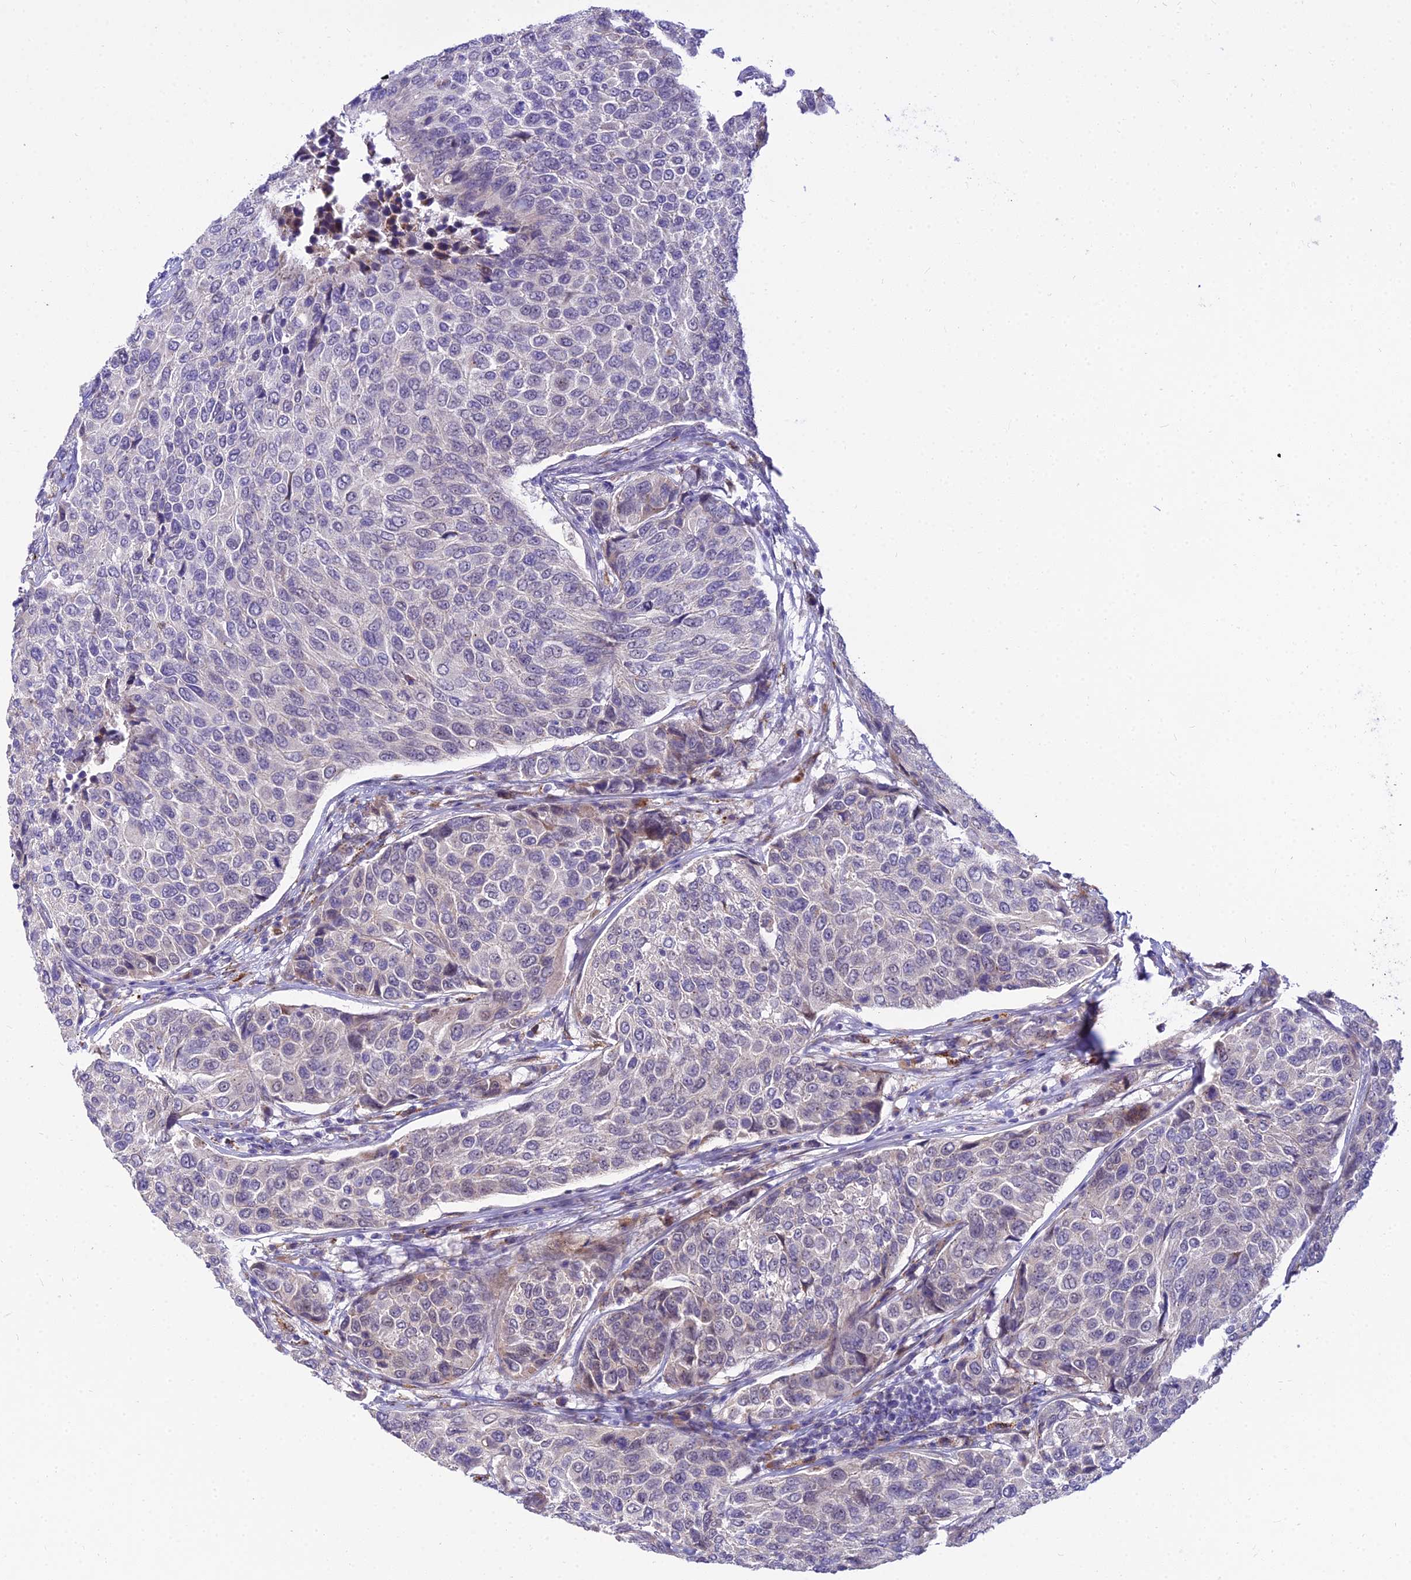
{"staining": {"intensity": "negative", "quantity": "none", "location": "none"}, "tissue": "breast cancer", "cell_type": "Tumor cells", "image_type": "cancer", "snomed": [{"axis": "morphology", "description": "Duct carcinoma"}, {"axis": "topography", "description": "Breast"}], "caption": "This histopathology image is of breast cancer (infiltrating ductal carcinoma) stained with IHC to label a protein in brown with the nuclei are counter-stained blue. There is no expression in tumor cells.", "gene": "C6orf163", "patient": {"sex": "female", "age": 55}}